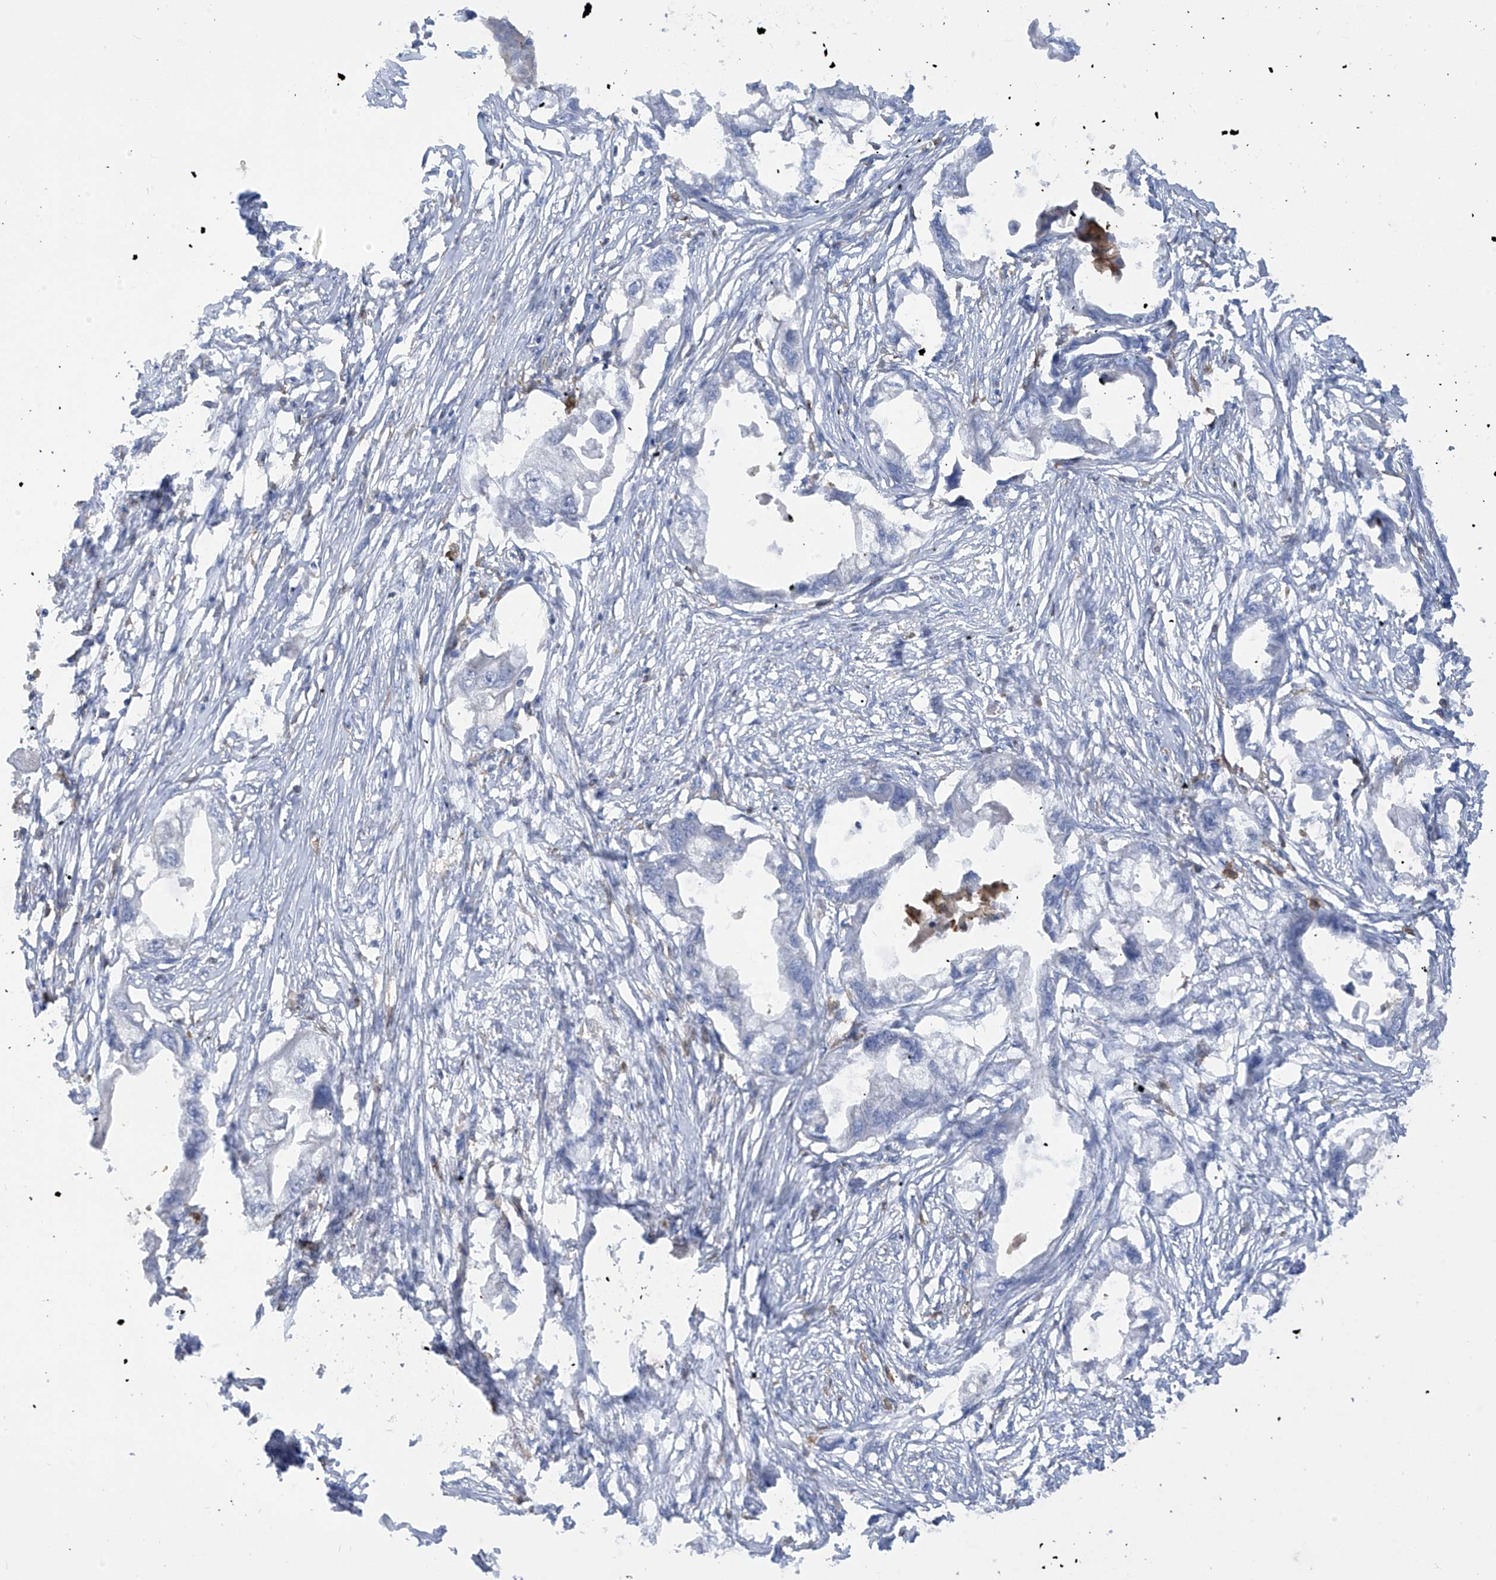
{"staining": {"intensity": "negative", "quantity": "none", "location": "none"}, "tissue": "endometrial cancer", "cell_type": "Tumor cells", "image_type": "cancer", "snomed": [{"axis": "morphology", "description": "Adenocarcinoma, NOS"}, {"axis": "morphology", "description": "Adenocarcinoma, metastatic, NOS"}, {"axis": "topography", "description": "Adipose tissue"}, {"axis": "topography", "description": "Endometrium"}], "caption": "IHC image of metastatic adenocarcinoma (endometrial) stained for a protein (brown), which reveals no positivity in tumor cells.", "gene": "TRMT2B", "patient": {"sex": "female", "age": 67}}